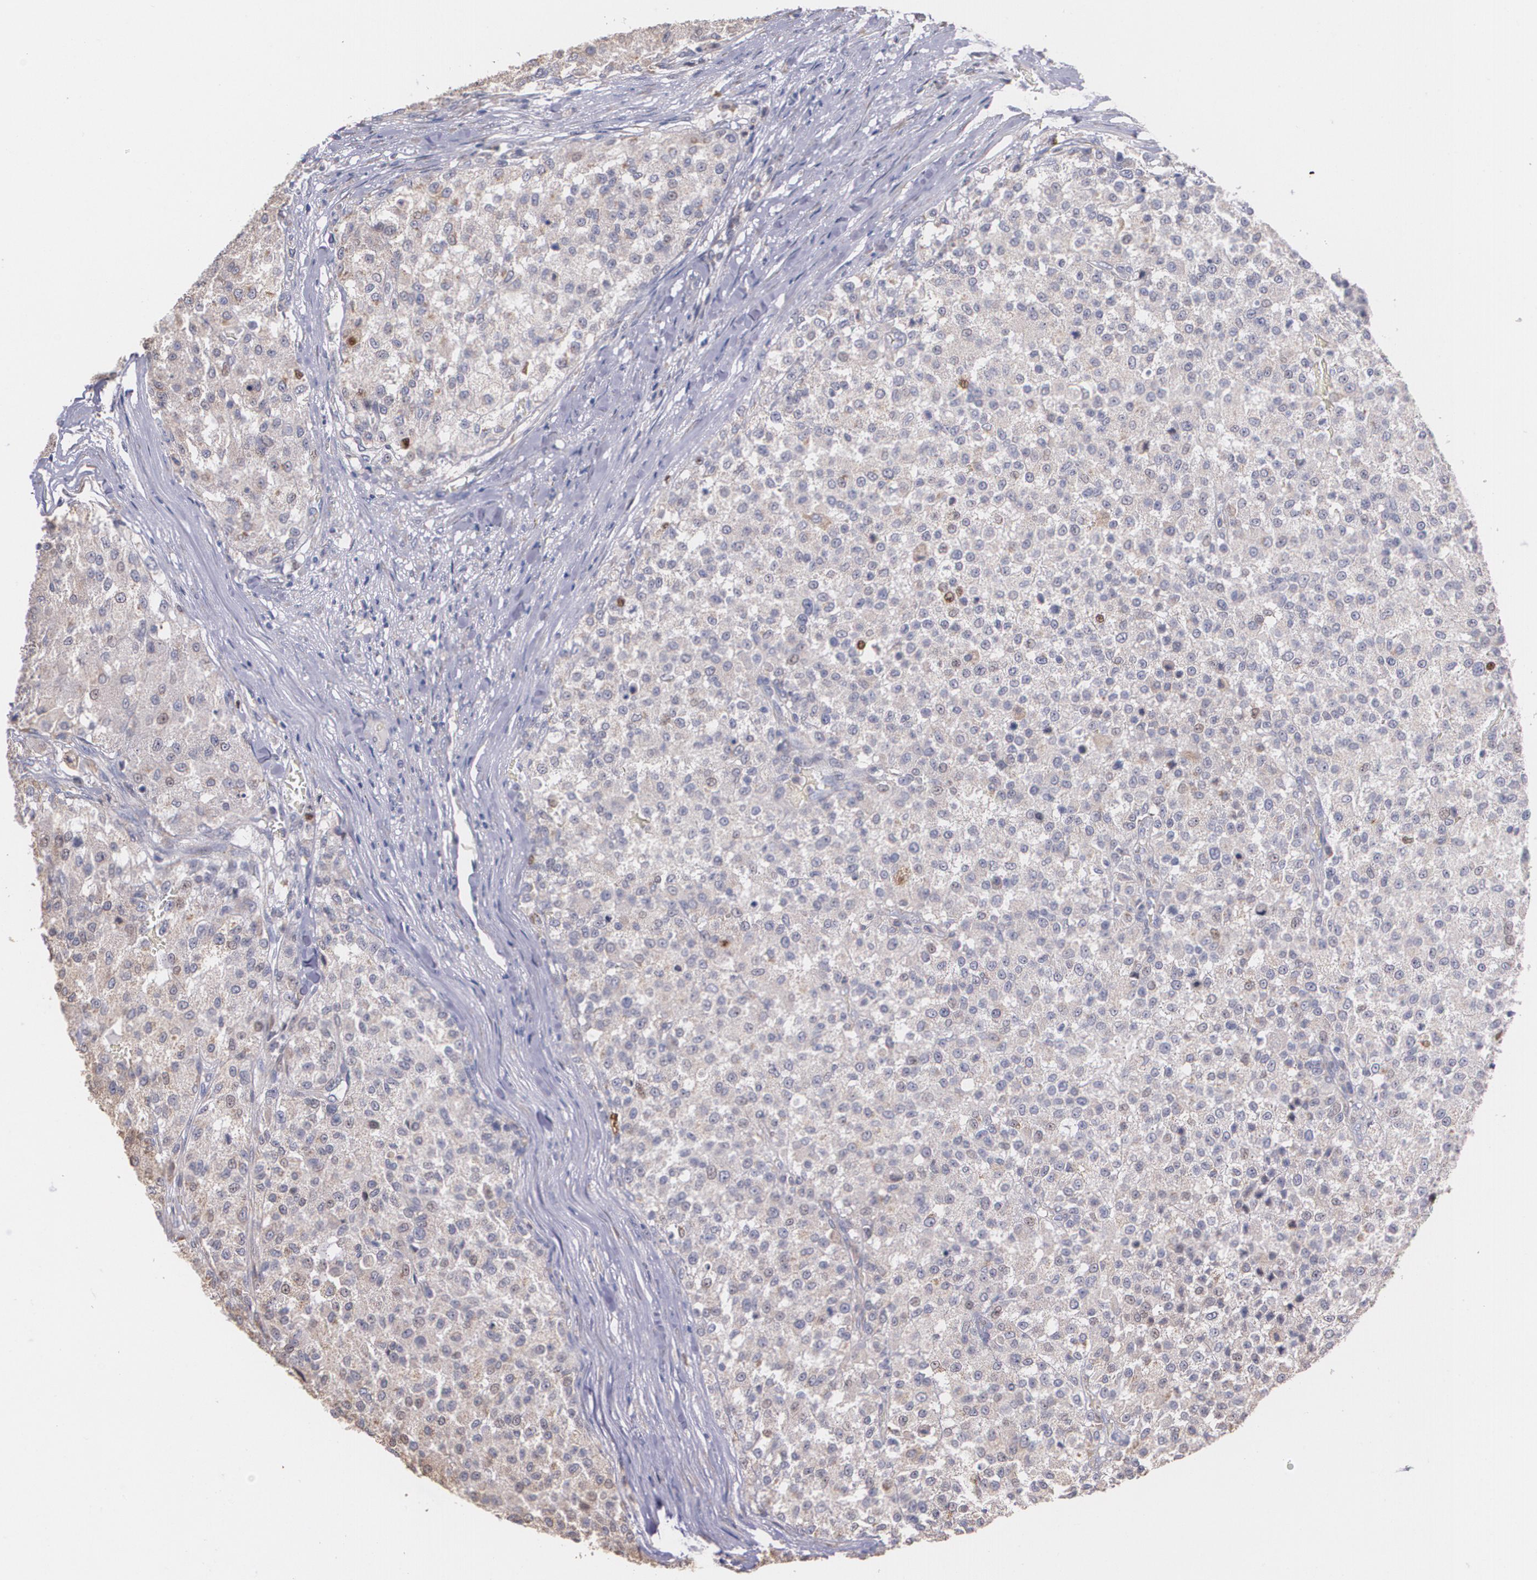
{"staining": {"intensity": "weak", "quantity": ">75%", "location": "cytoplasmic/membranous"}, "tissue": "testis cancer", "cell_type": "Tumor cells", "image_type": "cancer", "snomed": [{"axis": "morphology", "description": "Seminoma, NOS"}, {"axis": "topography", "description": "Testis"}], "caption": "A low amount of weak cytoplasmic/membranous positivity is appreciated in approximately >75% of tumor cells in testis seminoma tissue.", "gene": "ATF3", "patient": {"sex": "male", "age": 59}}